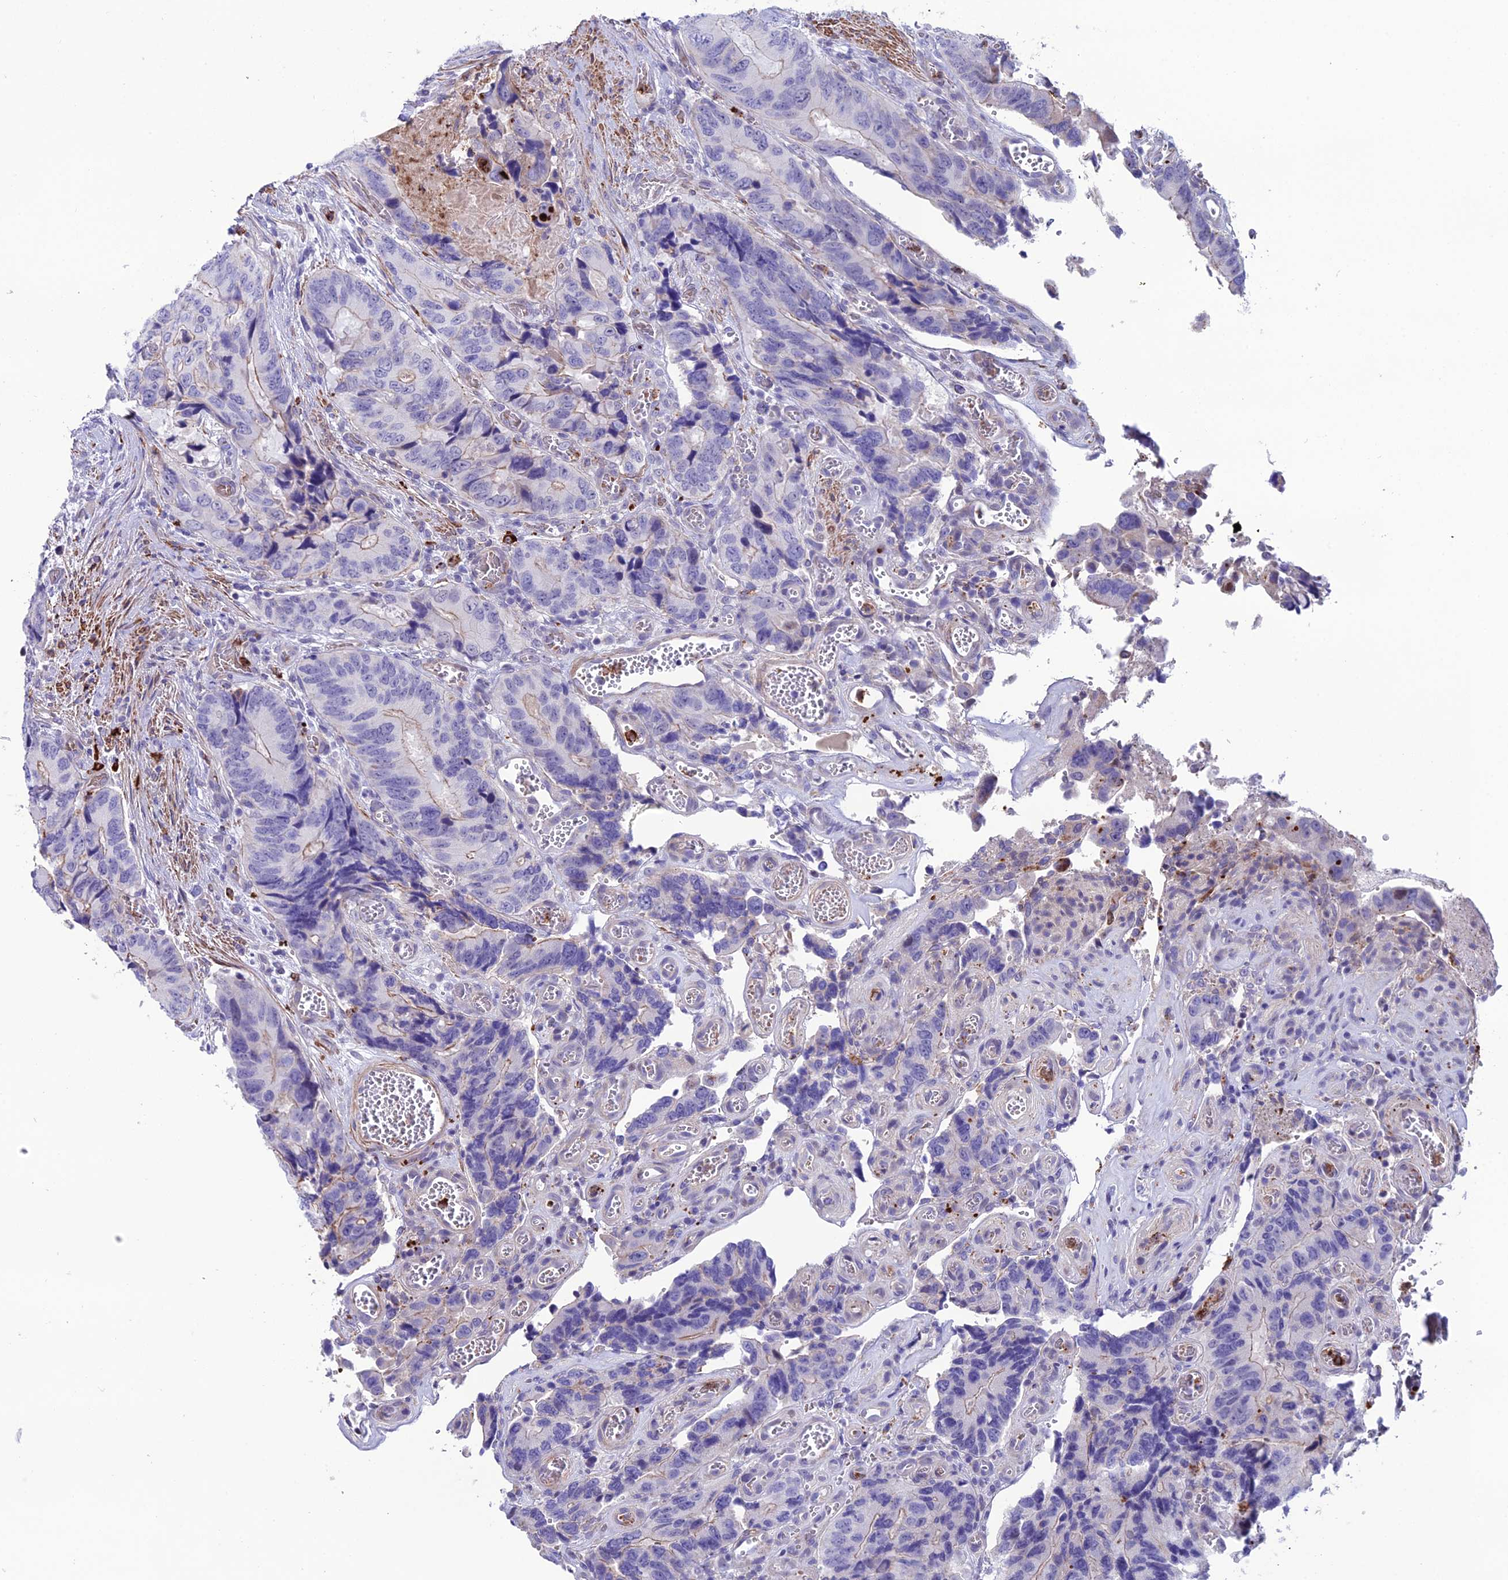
{"staining": {"intensity": "moderate", "quantity": "<25%", "location": "cytoplasmic/membranous"}, "tissue": "colorectal cancer", "cell_type": "Tumor cells", "image_type": "cancer", "snomed": [{"axis": "morphology", "description": "Adenocarcinoma, NOS"}, {"axis": "topography", "description": "Colon"}], "caption": "Brown immunohistochemical staining in human adenocarcinoma (colorectal) displays moderate cytoplasmic/membranous staining in about <25% of tumor cells.", "gene": "COL6A6", "patient": {"sex": "male", "age": 84}}